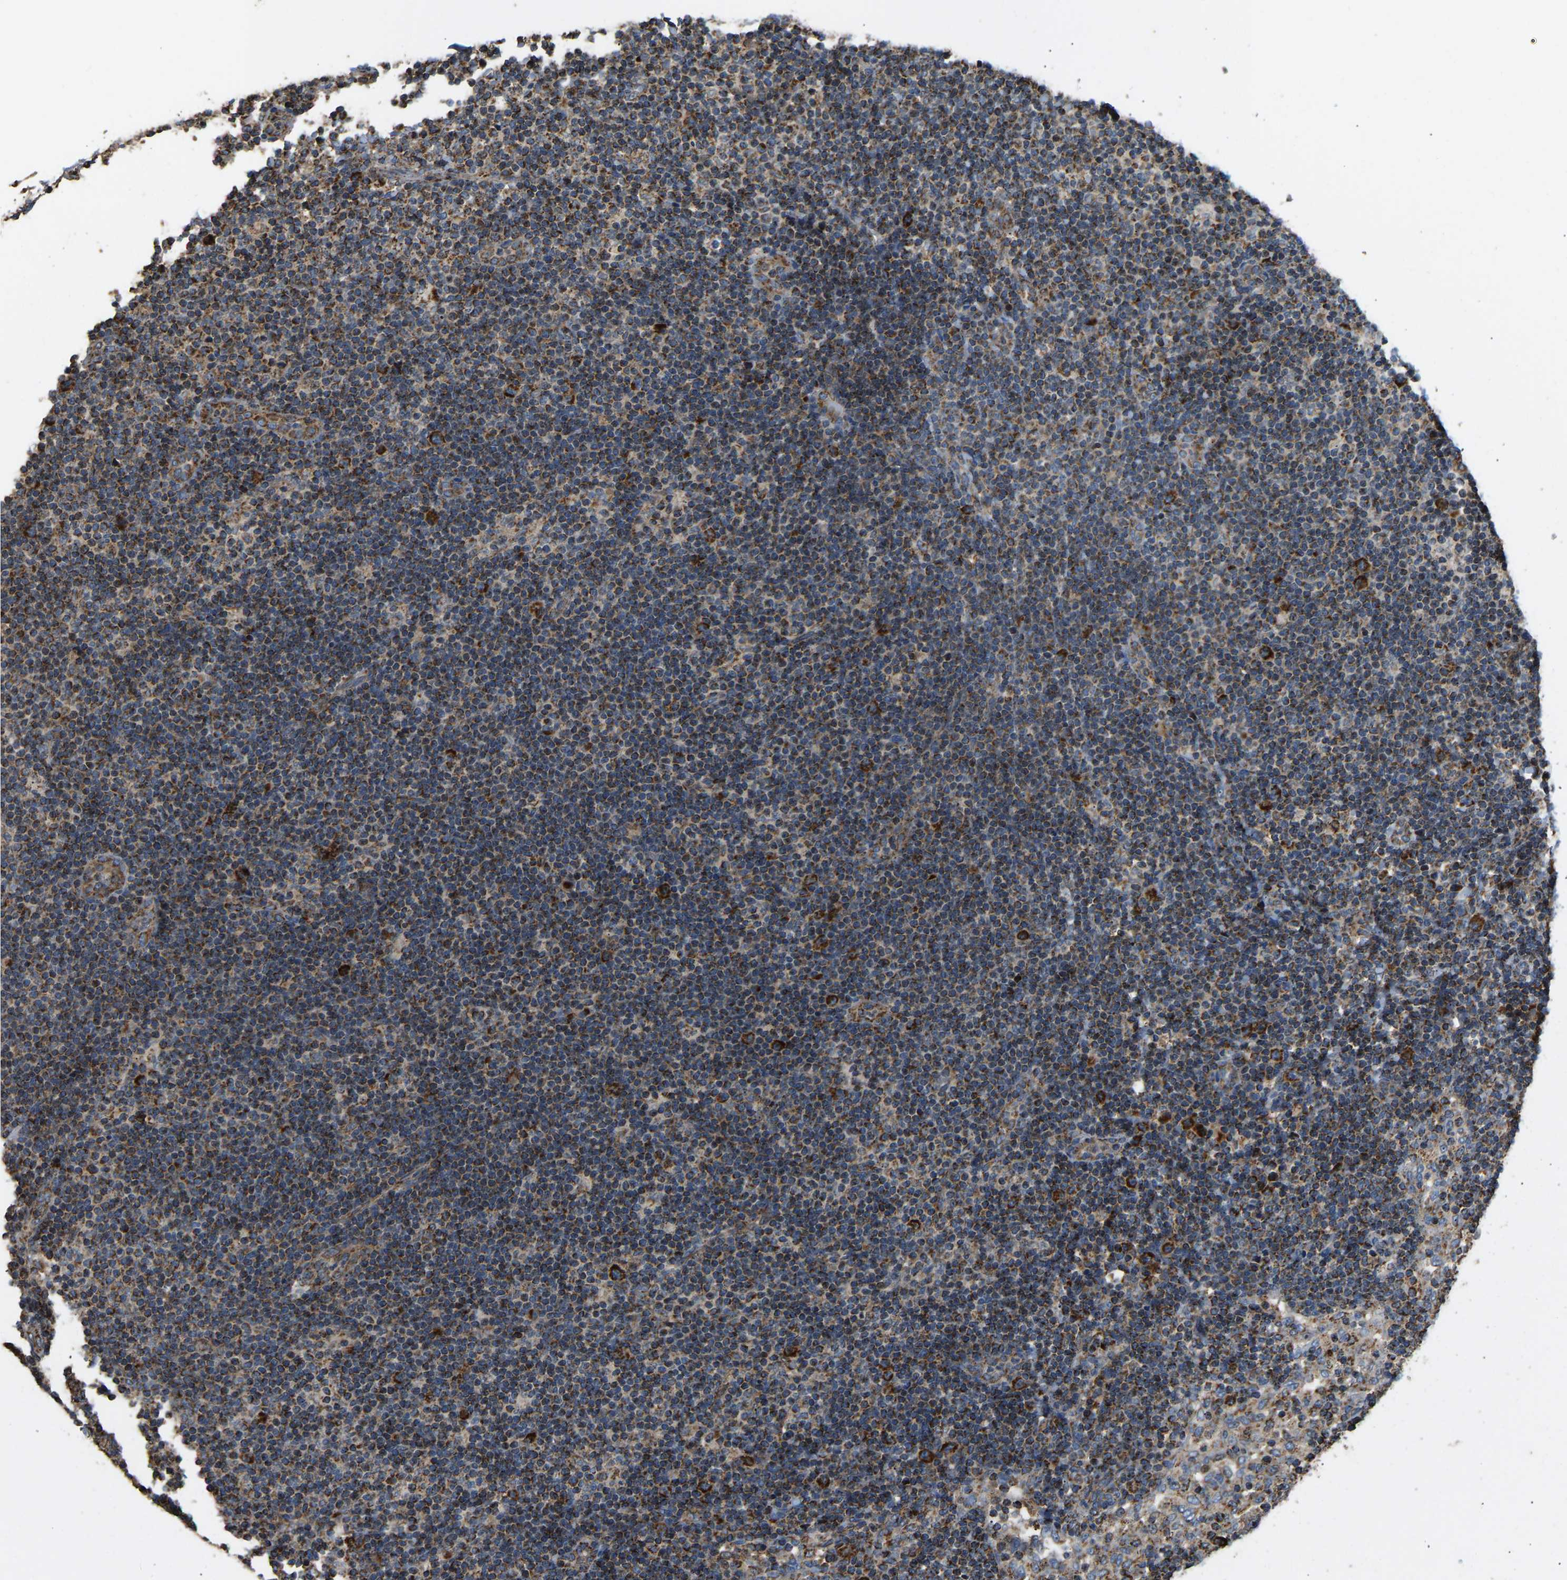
{"staining": {"intensity": "strong", "quantity": "25%-75%", "location": "cytoplasmic/membranous"}, "tissue": "lymph node", "cell_type": "Germinal center cells", "image_type": "normal", "snomed": [{"axis": "morphology", "description": "Normal tissue, NOS"}, {"axis": "morphology", "description": "Carcinoid, malignant, NOS"}, {"axis": "topography", "description": "Lymph node"}], "caption": "Lymph node stained with IHC shows strong cytoplasmic/membranous expression in about 25%-75% of germinal center cells. Nuclei are stained in blue.", "gene": "TUFM", "patient": {"sex": "male", "age": 47}}